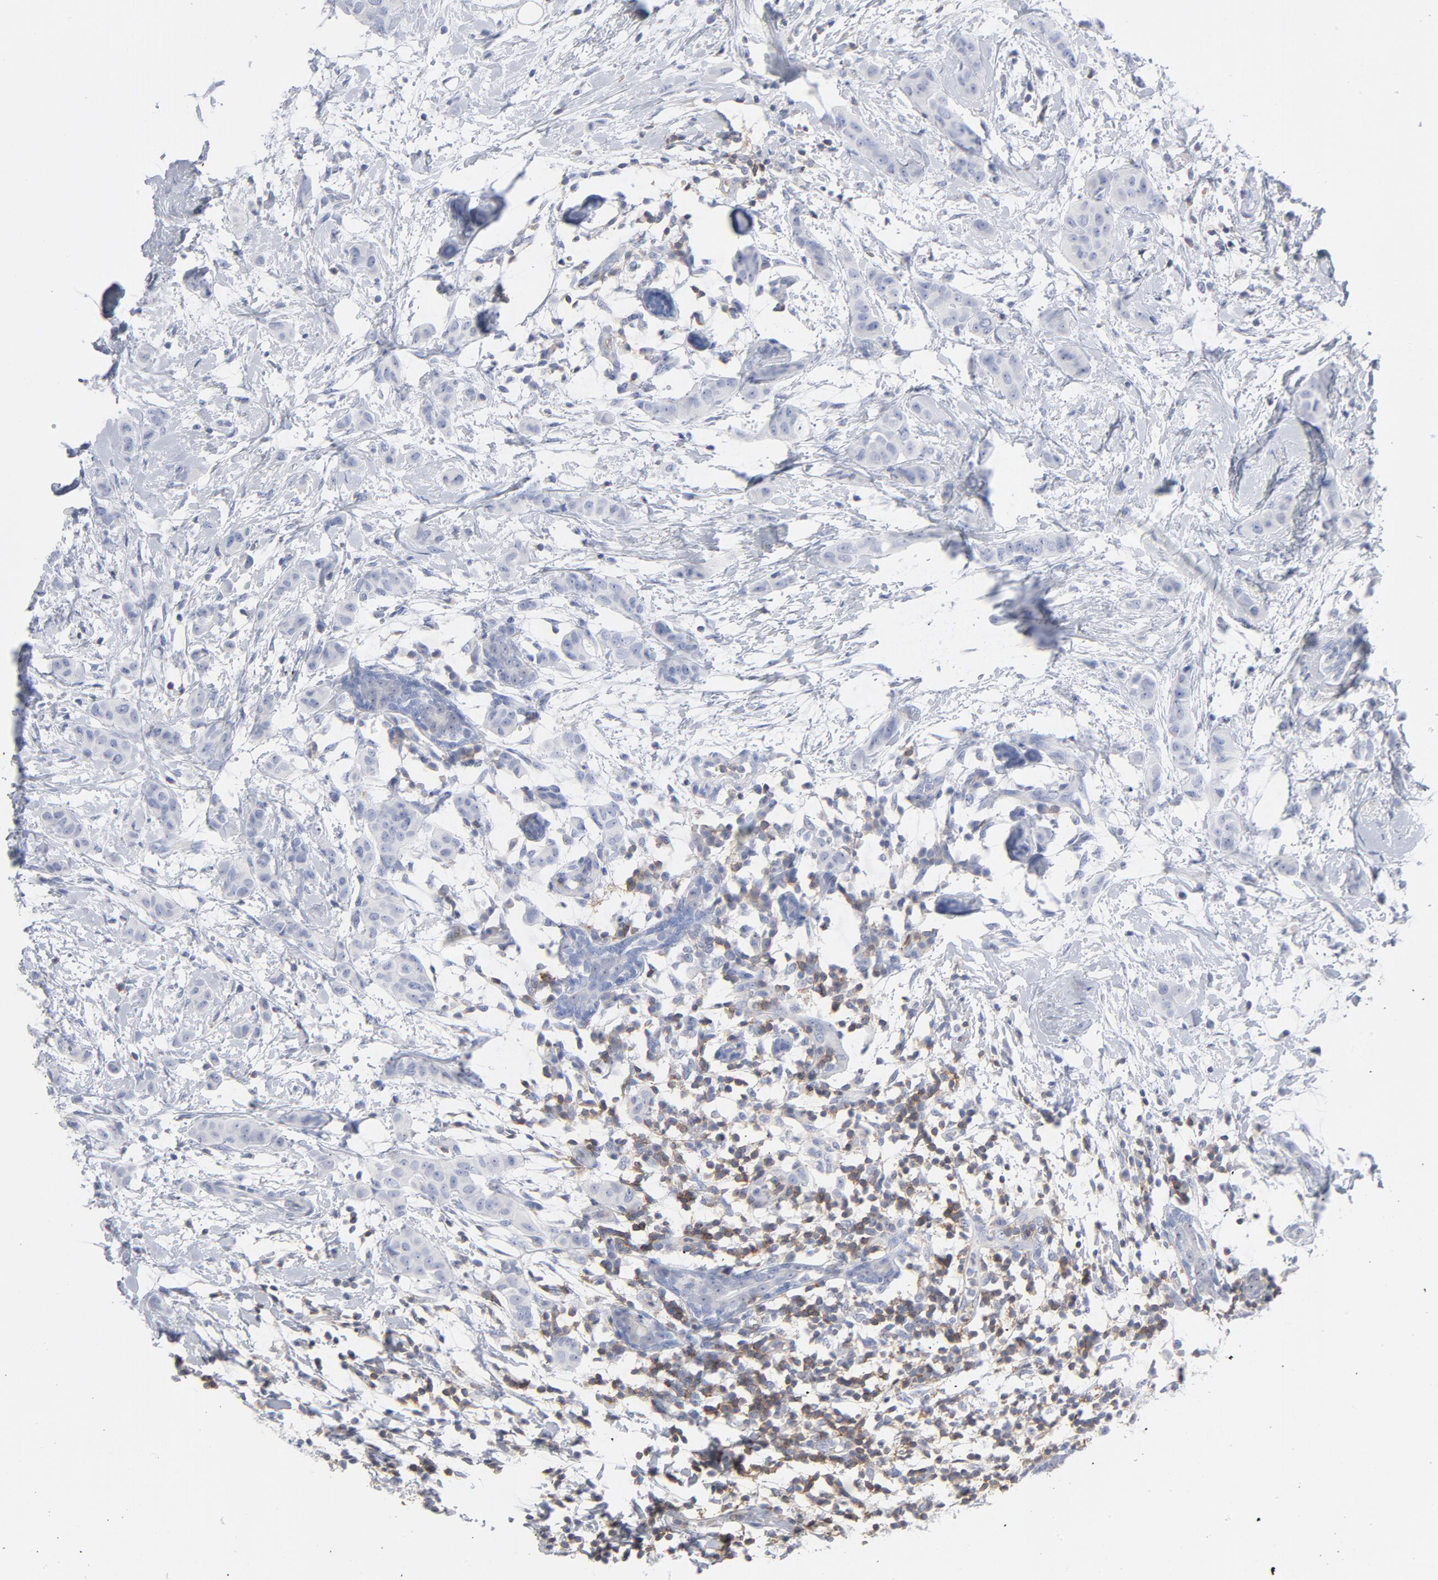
{"staining": {"intensity": "negative", "quantity": "none", "location": "none"}, "tissue": "breast cancer", "cell_type": "Tumor cells", "image_type": "cancer", "snomed": [{"axis": "morphology", "description": "Duct carcinoma"}, {"axis": "topography", "description": "Breast"}], "caption": "The image reveals no significant staining in tumor cells of breast cancer.", "gene": "P2RY8", "patient": {"sex": "female", "age": 40}}